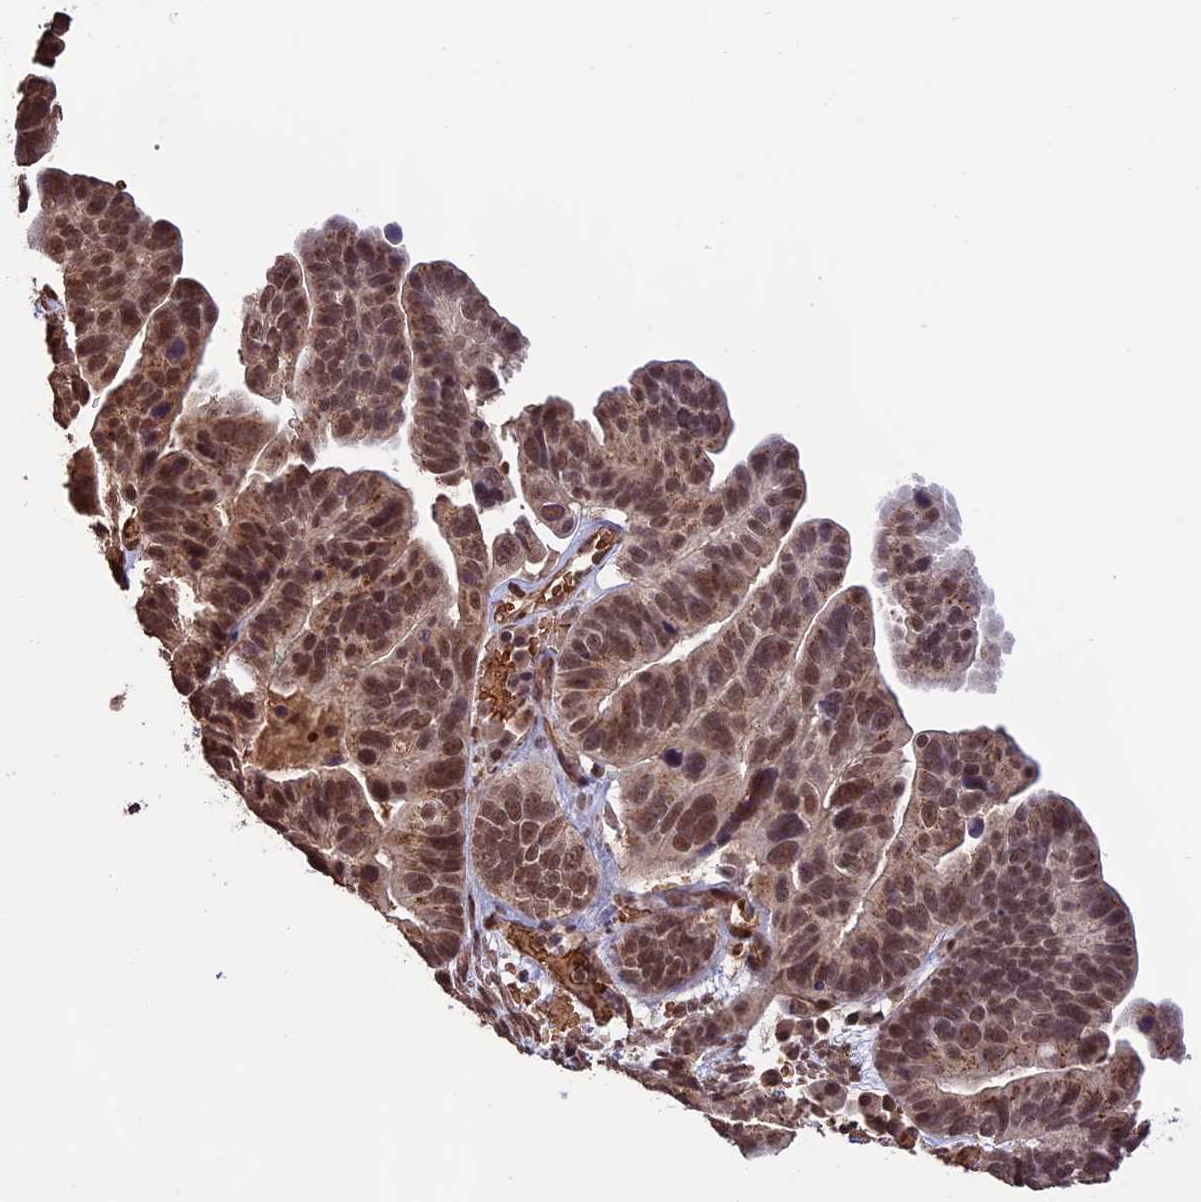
{"staining": {"intensity": "moderate", "quantity": ">75%", "location": "nuclear"}, "tissue": "ovarian cancer", "cell_type": "Tumor cells", "image_type": "cancer", "snomed": [{"axis": "morphology", "description": "Cystadenocarcinoma, serous, NOS"}, {"axis": "topography", "description": "Ovary"}], "caption": "Tumor cells display medium levels of moderate nuclear positivity in about >75% of cells in ovarian cancer.", "gene": "CABIN1", "patient": {"sex": "female", "age": 56}}